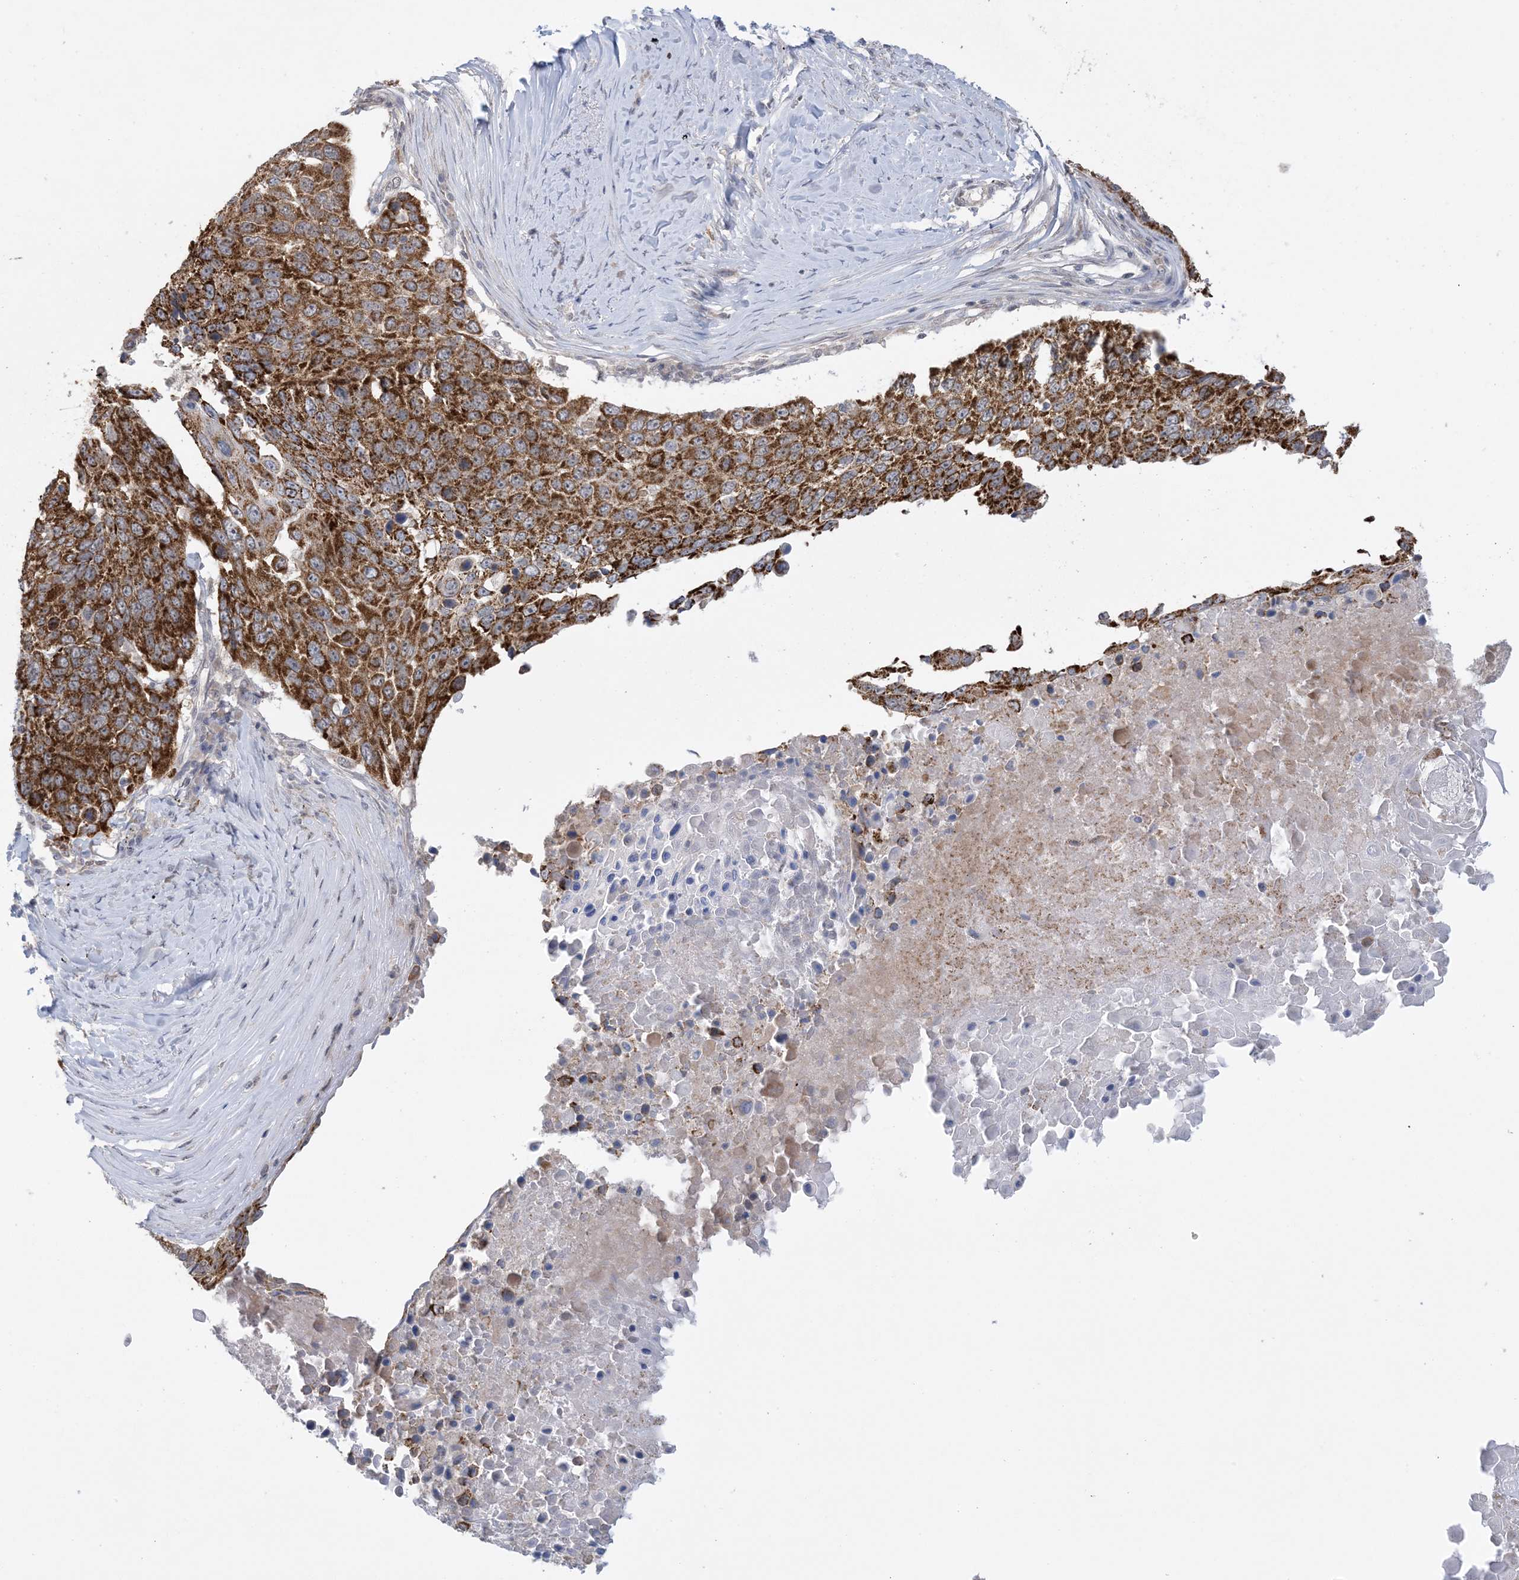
{"staining": {"intensity": "strong", "quantity": ">75%", "location": "cytoplasmic/membranous"}, "tissue": "lung cancer", "cell_type": "Tumor cells", "image_type": "cancer", "snomed": [{"axis": "morphology", "description": "Squamous cell carcinoma, NOS"}, {"axis": "topography", "description": "Lung"}], "caption": "Immunohistochemical staining of lung cancer exhibits high levels of strong cytoplasmic/membranous protein expression in about >75% of tumor cells.", "gene": "TRMT10C", "patient": {"sex": "male", "age": 66}}